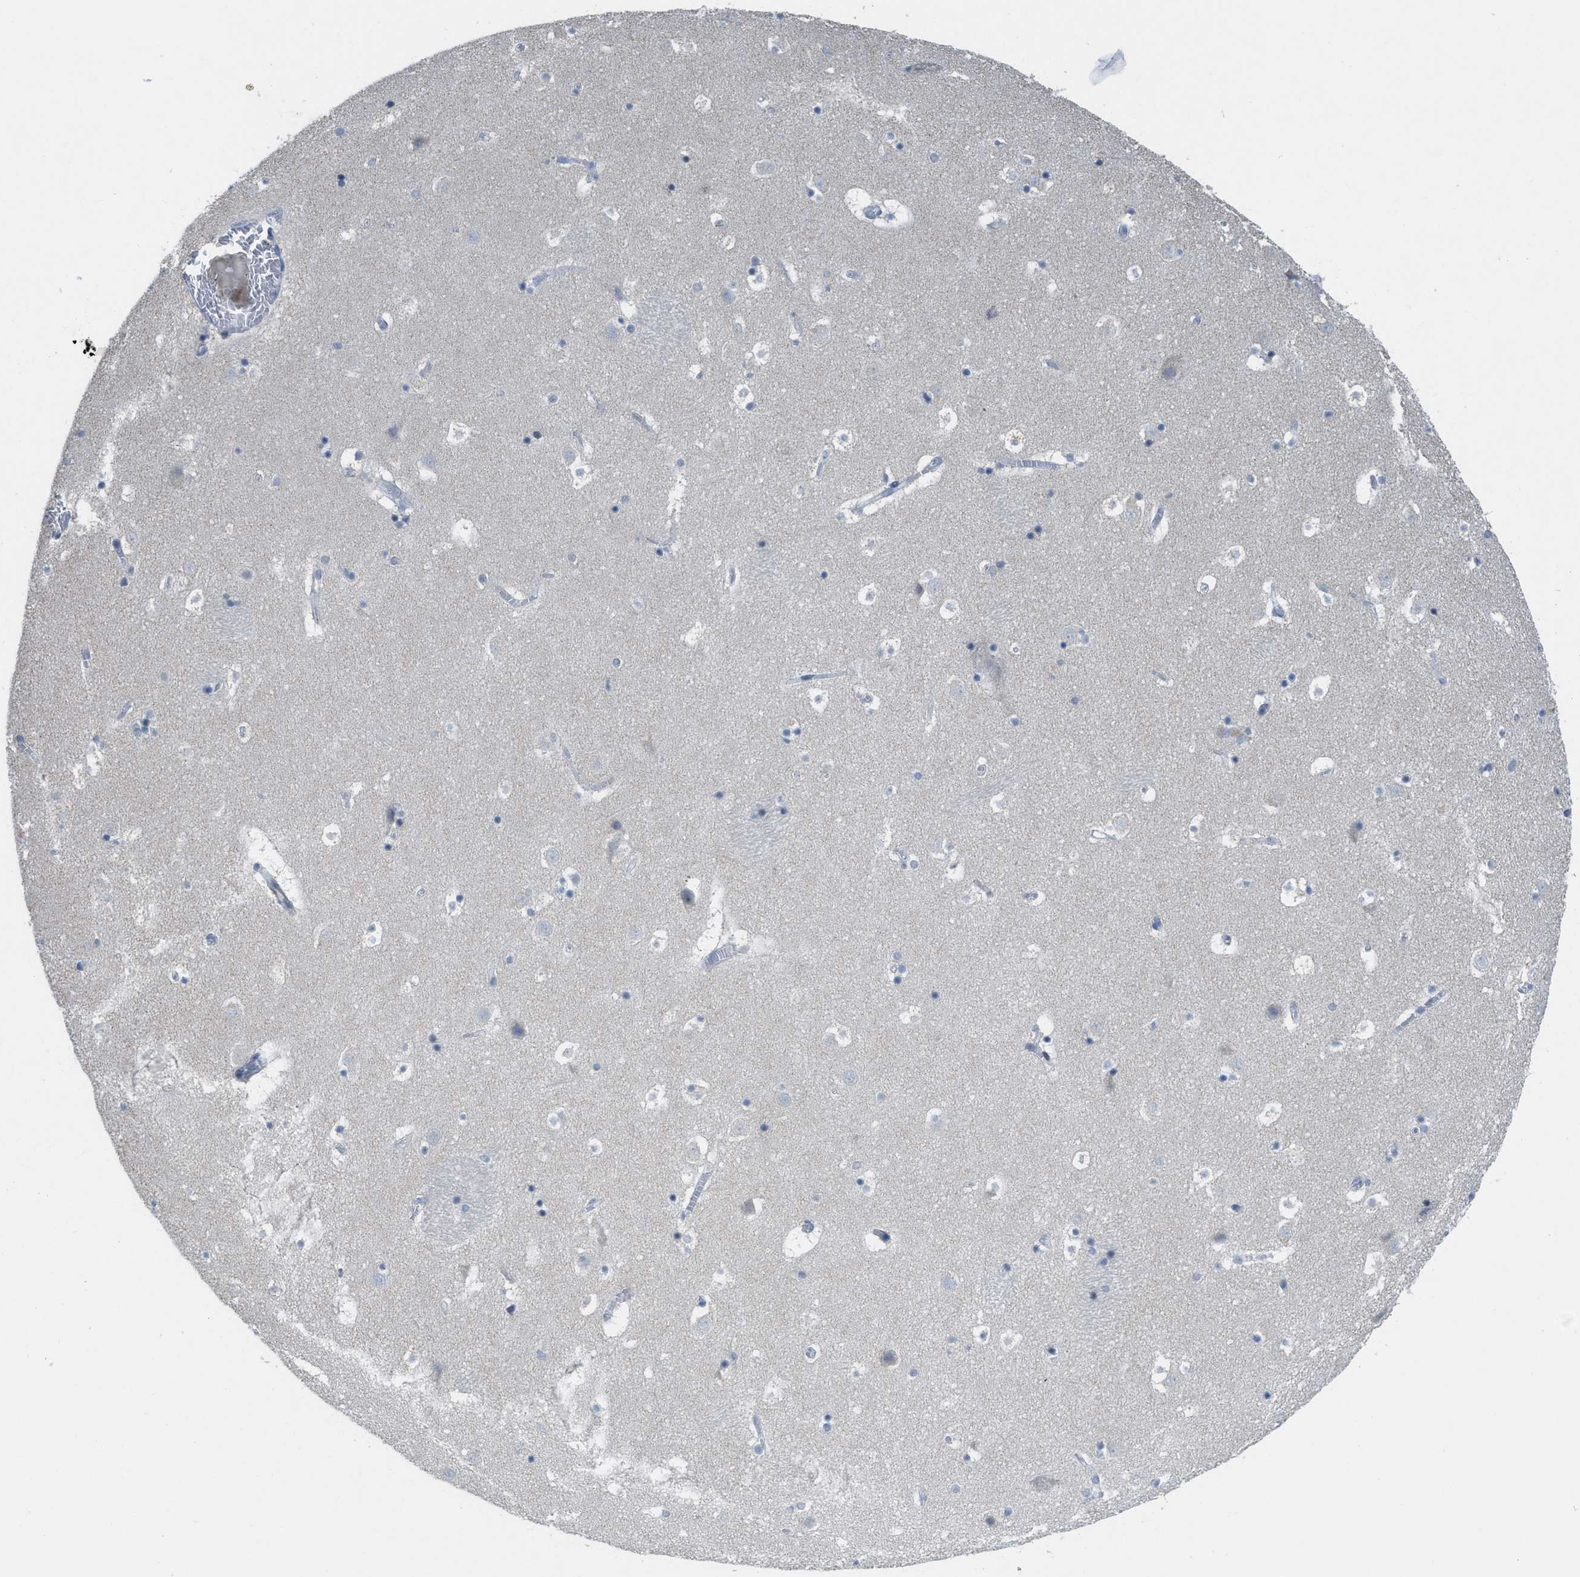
{"staining": {"intensity": "negative", "quantity": "none", "location": "none"}, "tissue": "caudate", "cell_type": "Glial cells", "image_type": "normal", "snomed": [{"axis": "morphology", "description": "Normal tissue, NOS"}, {"axis": "topography", "description": "Lateral ventricle wall"}], "caption": "IHC of benign caudate shows no expression in glial cells.", "gene": "TXNDC2", "patient": {"sex": "male", "age": 45}}